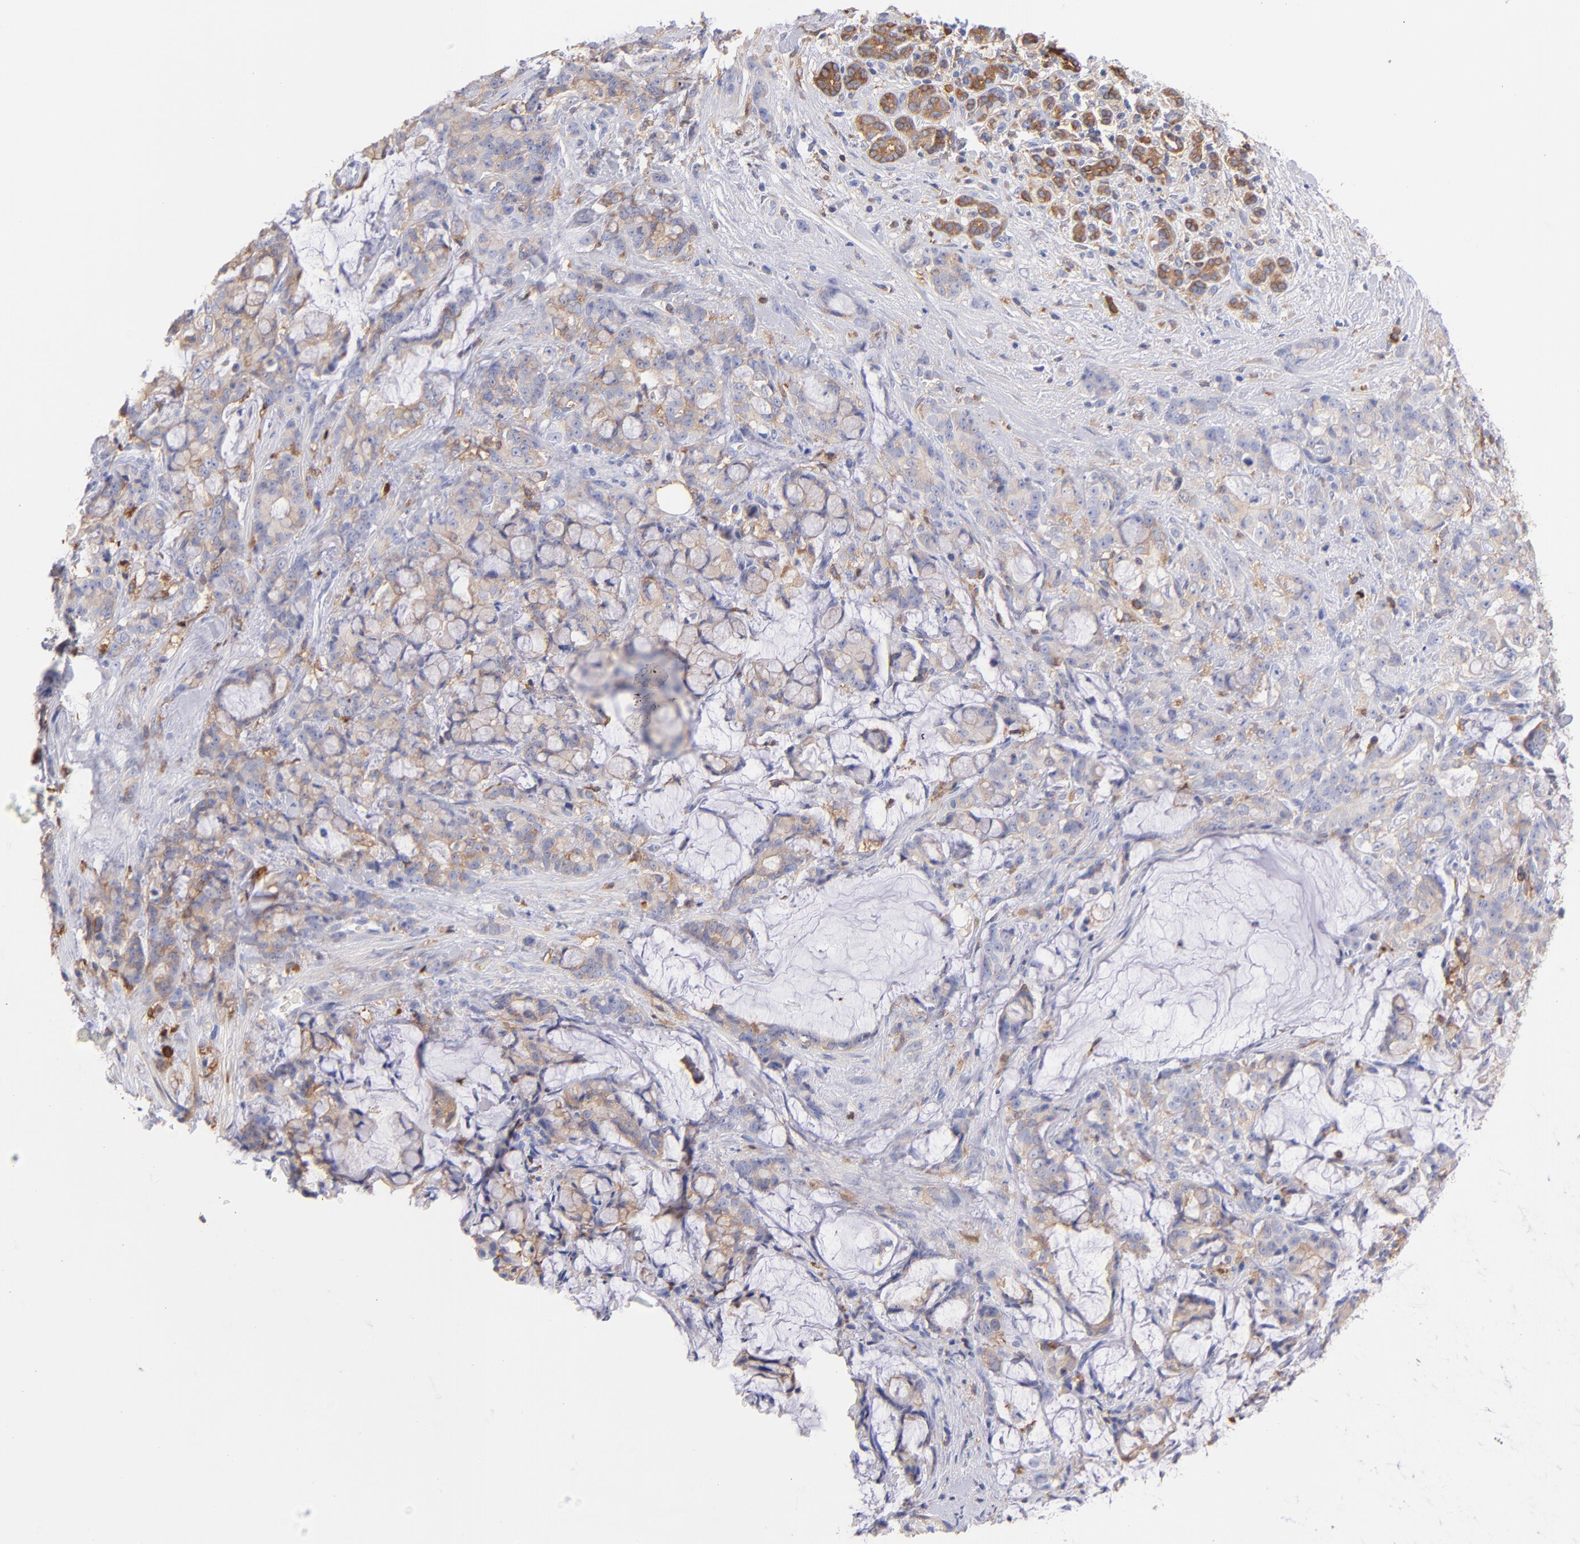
{"staining": {"intensity": "weak", "quantity": ">75%", "location": "cytoplasmic/membranous"}, "tissue": "pancreatic cancer", "cell_type": "Tumor cells", "image_type": "cancer", "snomed": [{"axis": "morphology", "description": "Adenocarcinoma, NOS"}, {"axis": "topography", "description": "Pancreas"}], "caption": "This photomicrograph demonstrates pancreatic cancer (adenocarcinoma) stained with IHC to label a protein in brown. The cytoplasmic/membranous of tumor cells show weak positivity for the protein. Nuclei are counter-stained blue.", "gene": "PRKCA", "patient": {"sex": "female", "age": 73}}